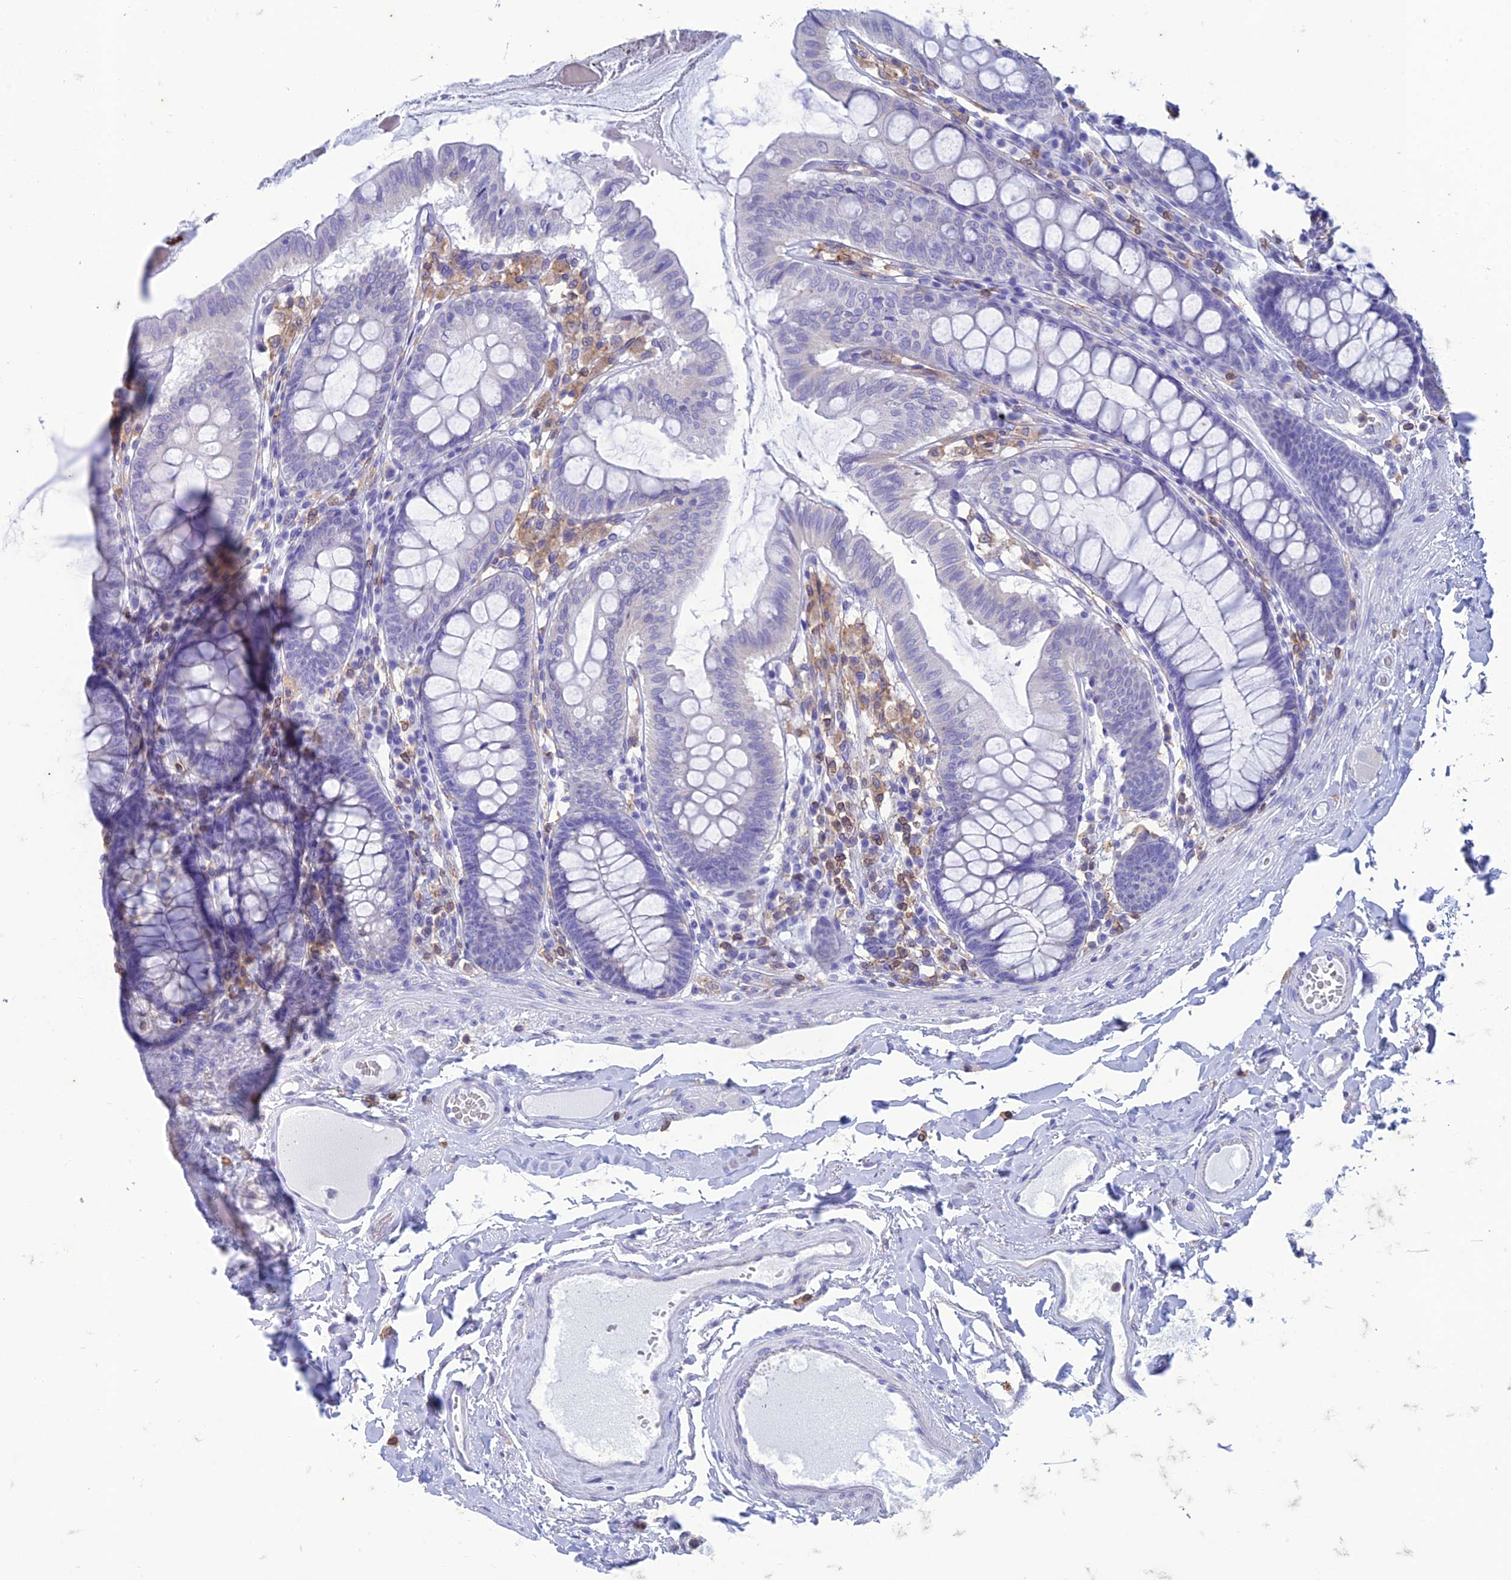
{"staining": {"intensity": "negative", "quantity": "none", "location": "none"}, "tissue": "colon", "cell_type": "Endothelial cells", "image_type": "normal", "snomed": [{"axis": "morphology", "description": "Normal tissue, NOS"}, {"axis": "topography", "description": "Colon"}], "caption": "IHC histopathology image of benign colon stained for a protein (brown), which shows no staining in endothelial cells. The staining is performed using DAB (3,3'-diaminobenzidine) brown chromogen with nuclei counter-stained in using hematoxylin.", "gene": "FGF7", "patient": {"sex": "male", "age": 84}}